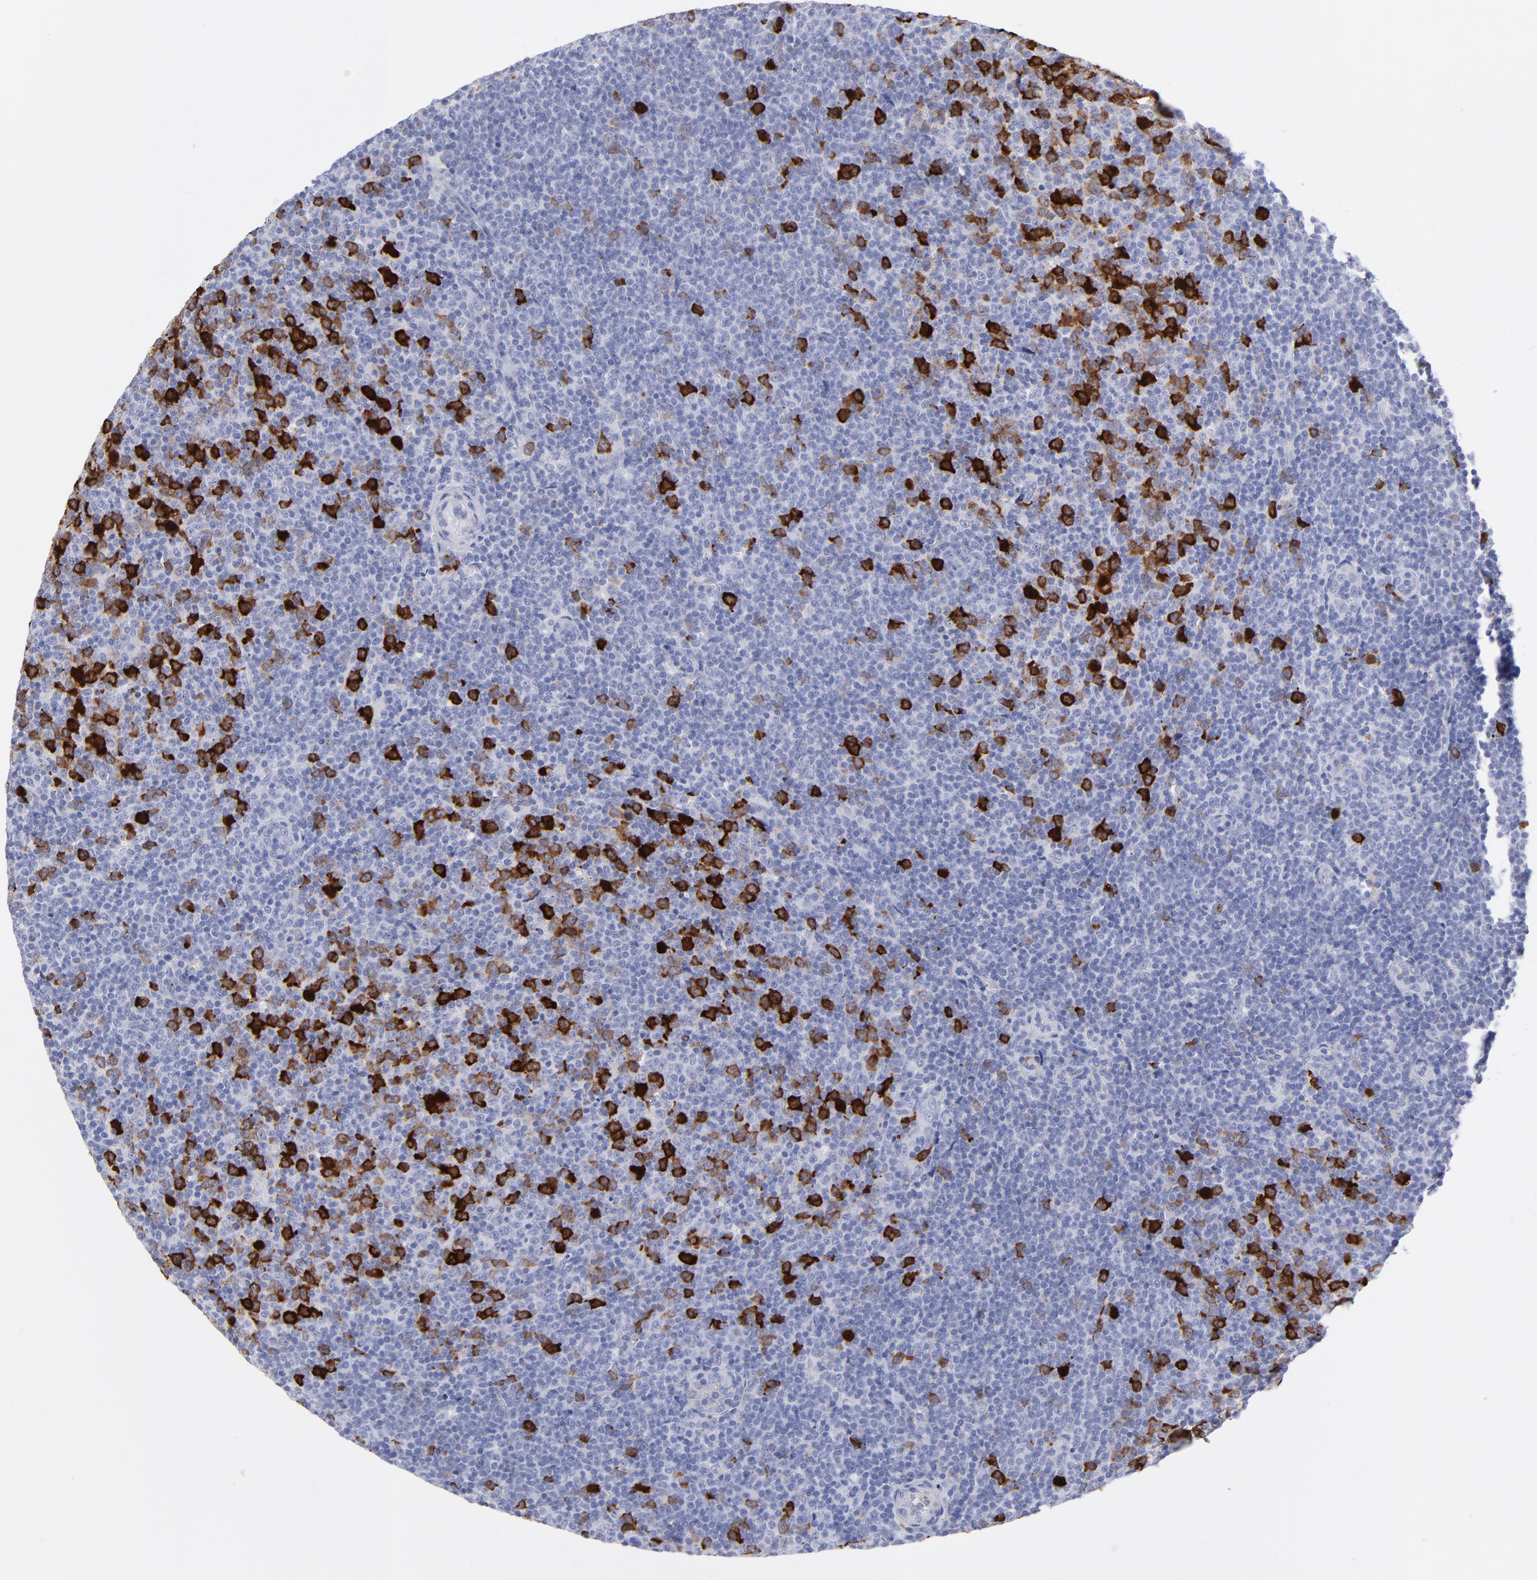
{"staining": {"intensity": "strong", "quantity": "25%-75%", "location": "cytoplasmic/membranous"}, "tissue": "lymphoma", "cell_type": "Tumor cells", "image_type": "cancer", "snomed": [{"axis": "morphology", "description": "Malignant lymphoma, non-Hodgkin's type, Low grade"}, {"axis": "topography", "description": "Lymph node"}], "caption": "Immunohistochemical staining of human lymphoma exhibits strong cytoplasmic/membranous protein positivity in approximately 25%-75% of tumor cells.", "gene": "CCNB1", "patient": {"sex": "male", "age": 70}}